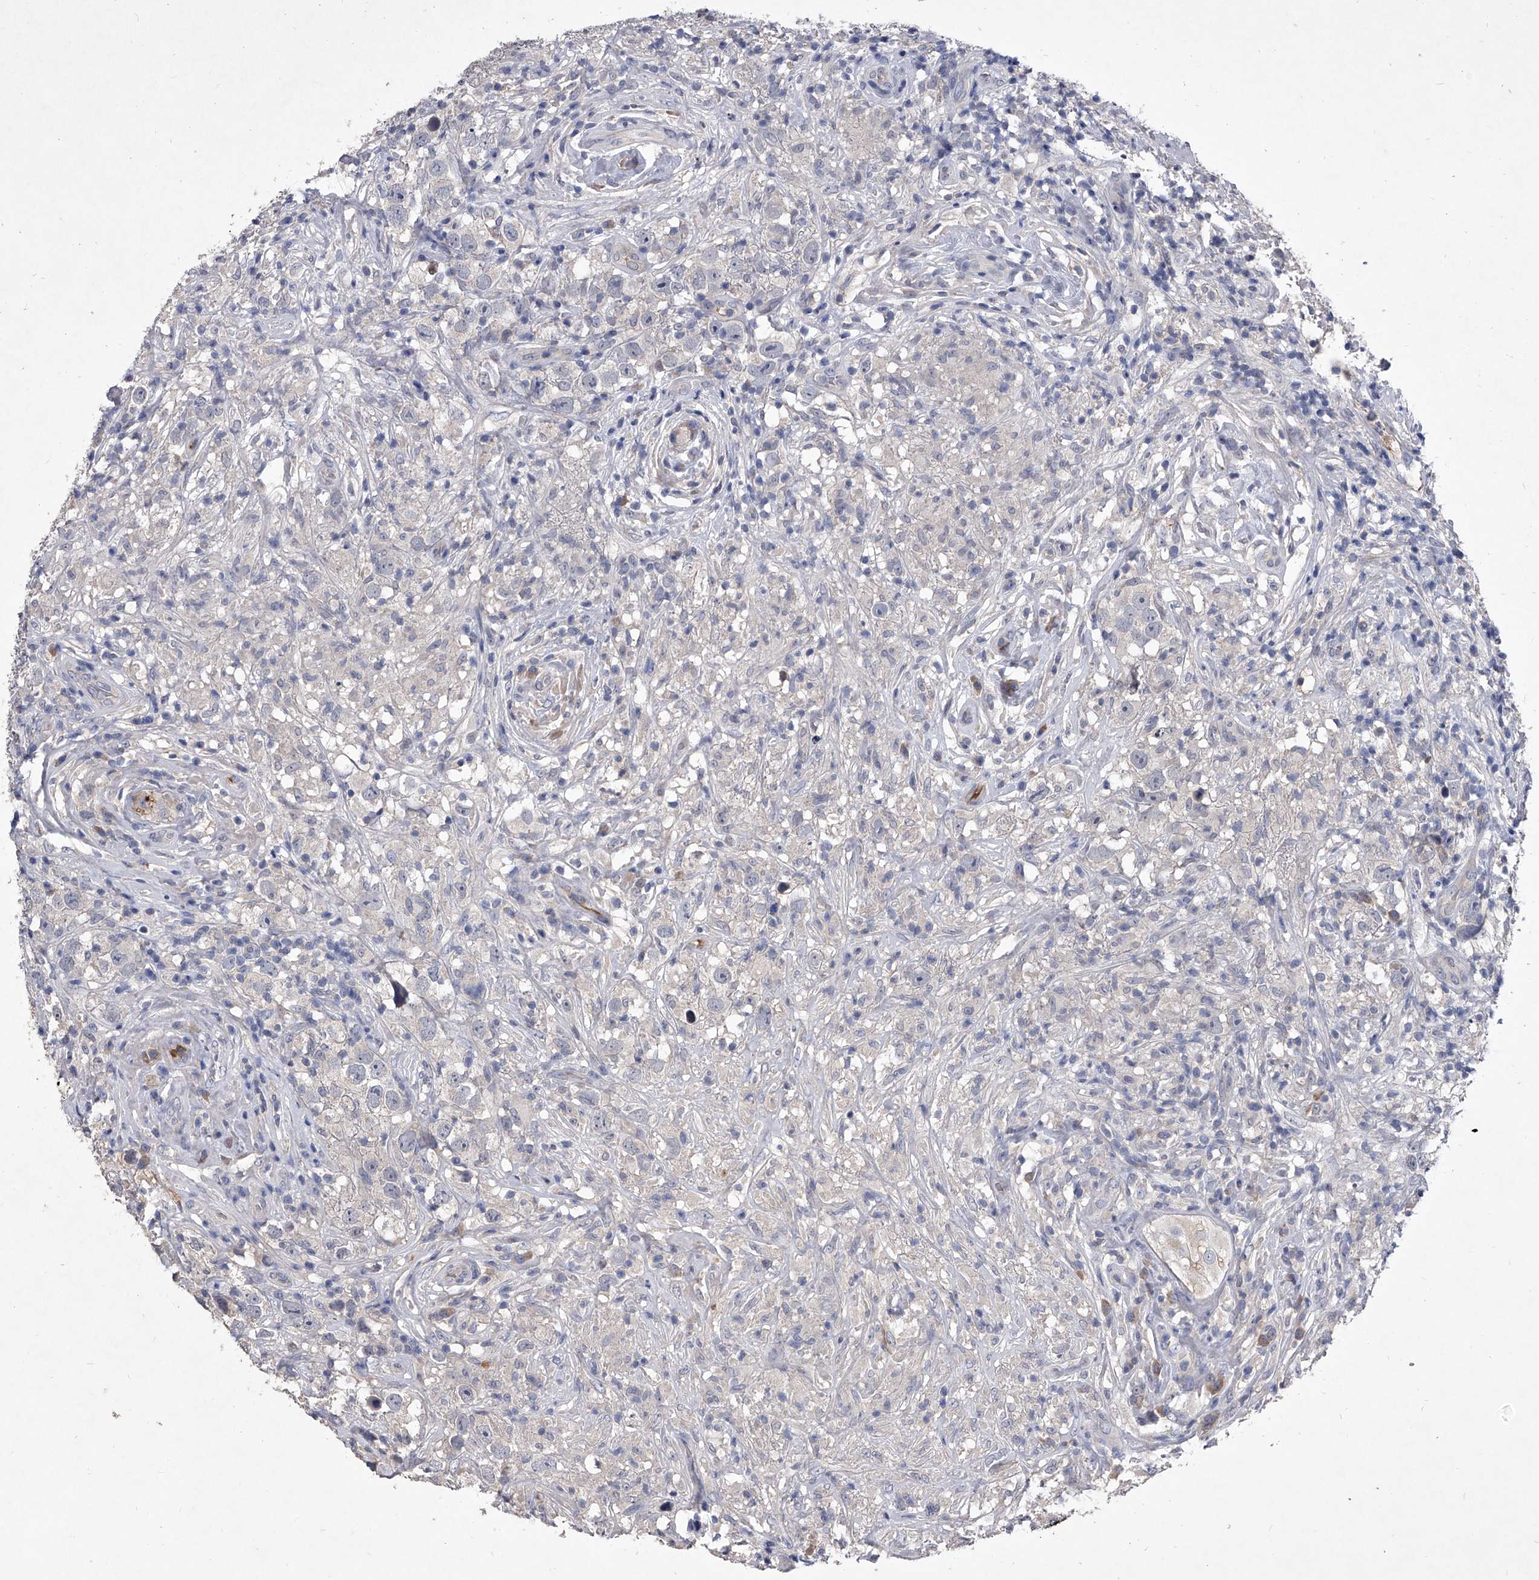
{"staining": {"intensity": "negative", "quantity": "none", "location": "none"}, "tissue": "testis cancer", "cell_type": "Tumor cells", "image_type": "cancer", "snomed": [{"axis": "morphology", "description": "Seminoma, NOS"}, {"axis": "topography", "description": "Testis"}], "caption": "DAB immunohistochemical staining of human testis seminoma shows no significant positivity in tumor cells.", "gene": "C5", "patient": {"sex": "male", "age": 49}}